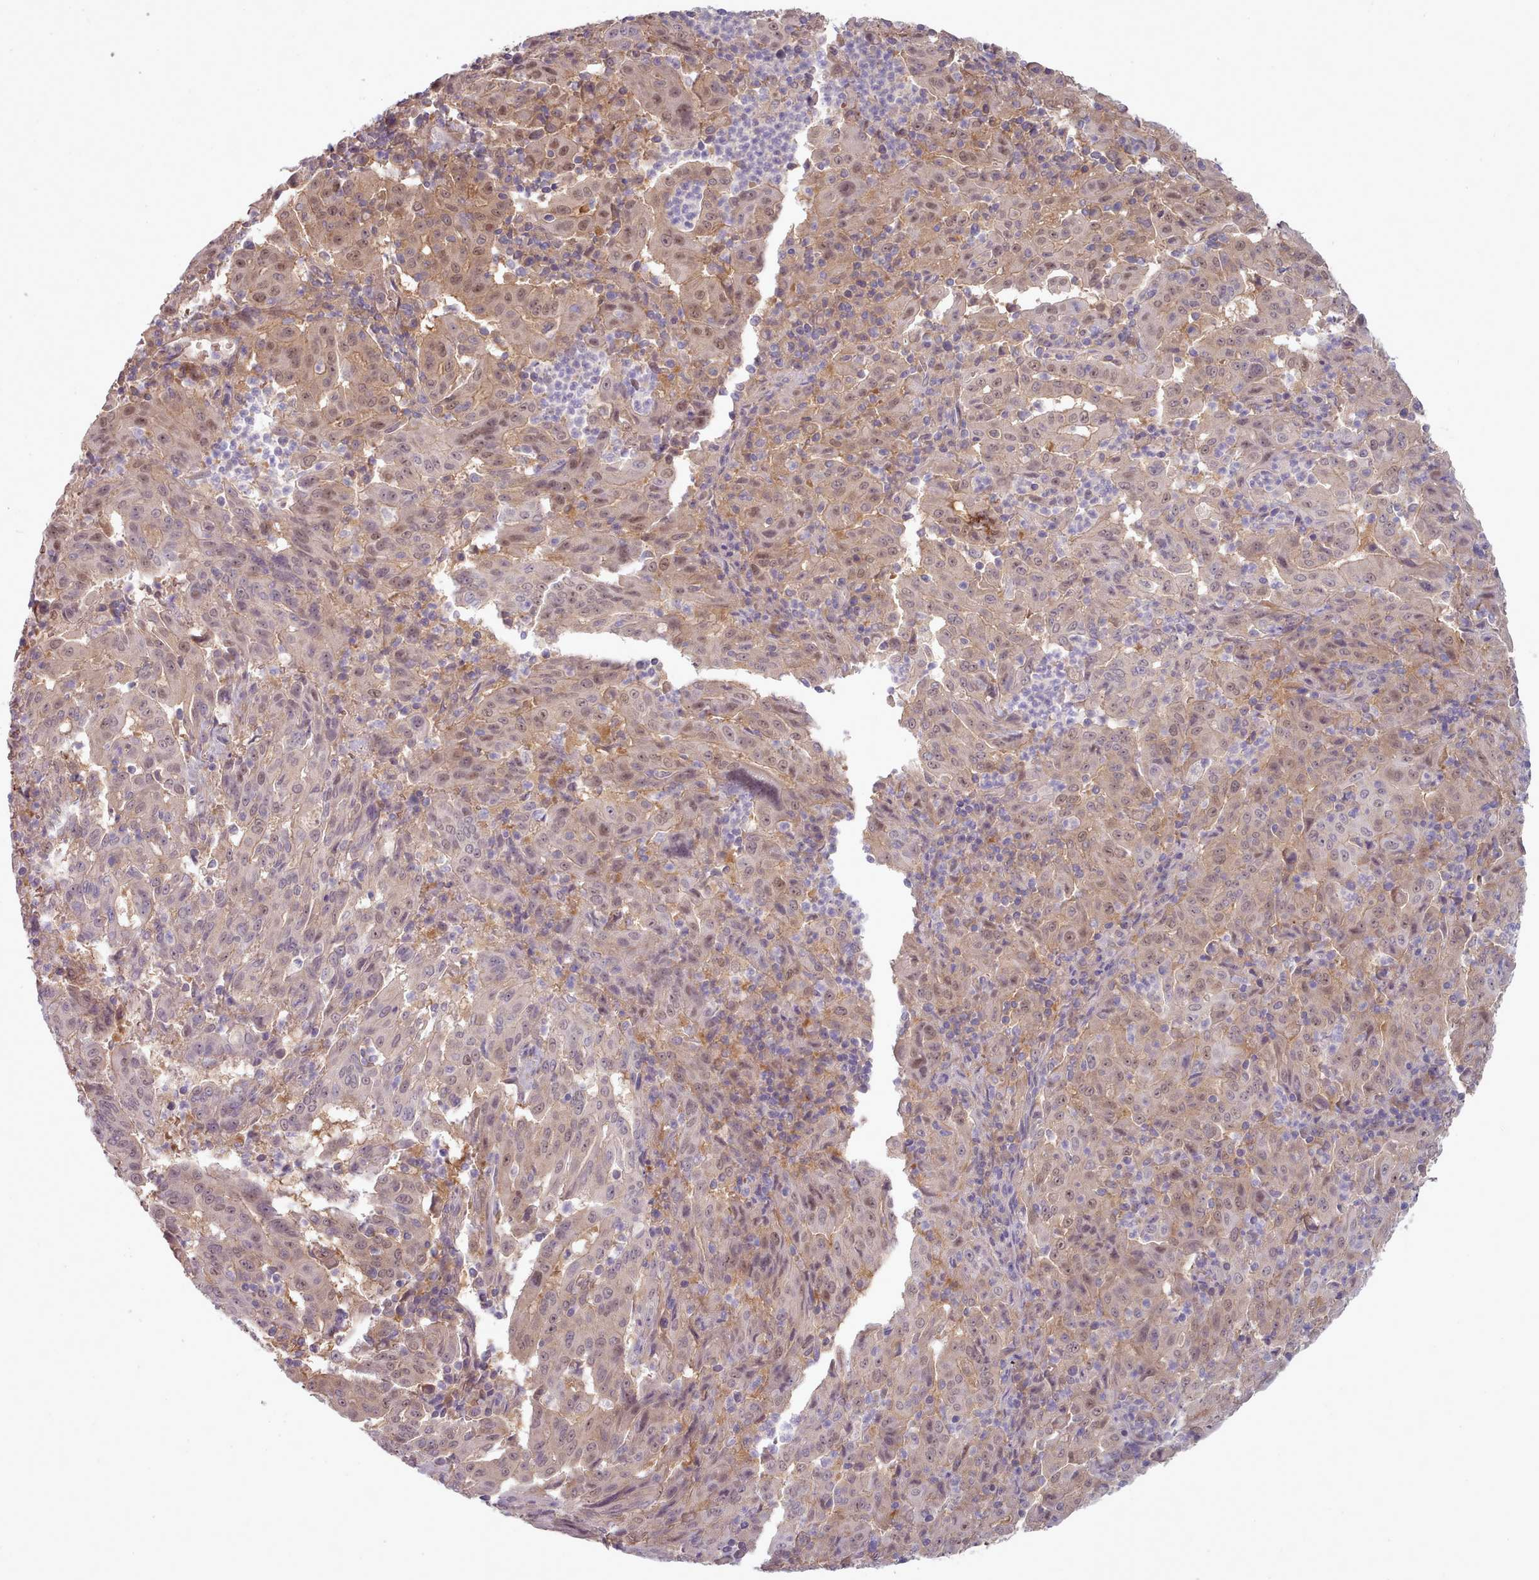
{"staining": {"intensity": "moderate", "quantity": ">75%", "location": "cytoplasmic/membranous,nuclear"}, "tissue": "pancreatic cancer", "cell_type": "Tumor cells", "image_type": "cancer", "snomed": [{"axis": "morphology", "description": "Adenocarcinoma, NOS"}, {"axis": "topography", "description": "Pancreas"}], "caption": "Human adenocarcinoma (pancreatic) stained with a protein marker reveals moderate staining in tumor cells.", "gene": "CLNS1A", "patient": {"sex": "male", "age": 63}}